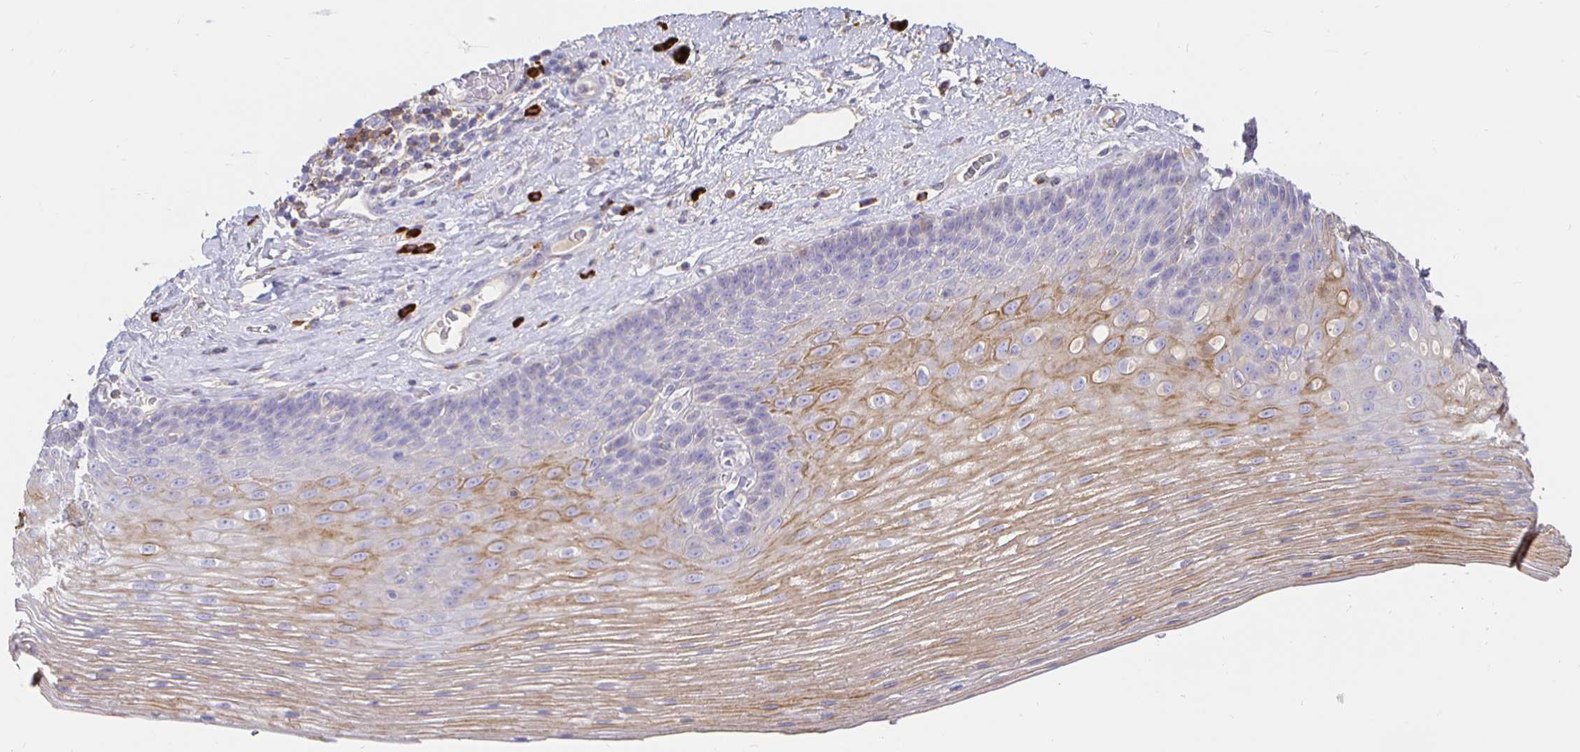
{"staining": {"intensity": "moderate", "quantity": "25%-75%", "location": "cytoplasmic/membranous"}, "tissue": "esophagus", "cell_type": "Squamous epithelial cells", "image_type": "normal", "snomed": [{"axis": "morphology", "description": "Normal tissue, NOS"}, {"axis": "topography", "description": "Esophagus"}], "caption": "Protein staining displays moderate cytoplasmic/membranous expression in about 25%-75% of squamous epithelial cells in benign esophagus. (Brightfield microscopy of DAB IHC at high magnification).", "gene": "CXCR3", "patient": {"sex": "male", "age": 62}}